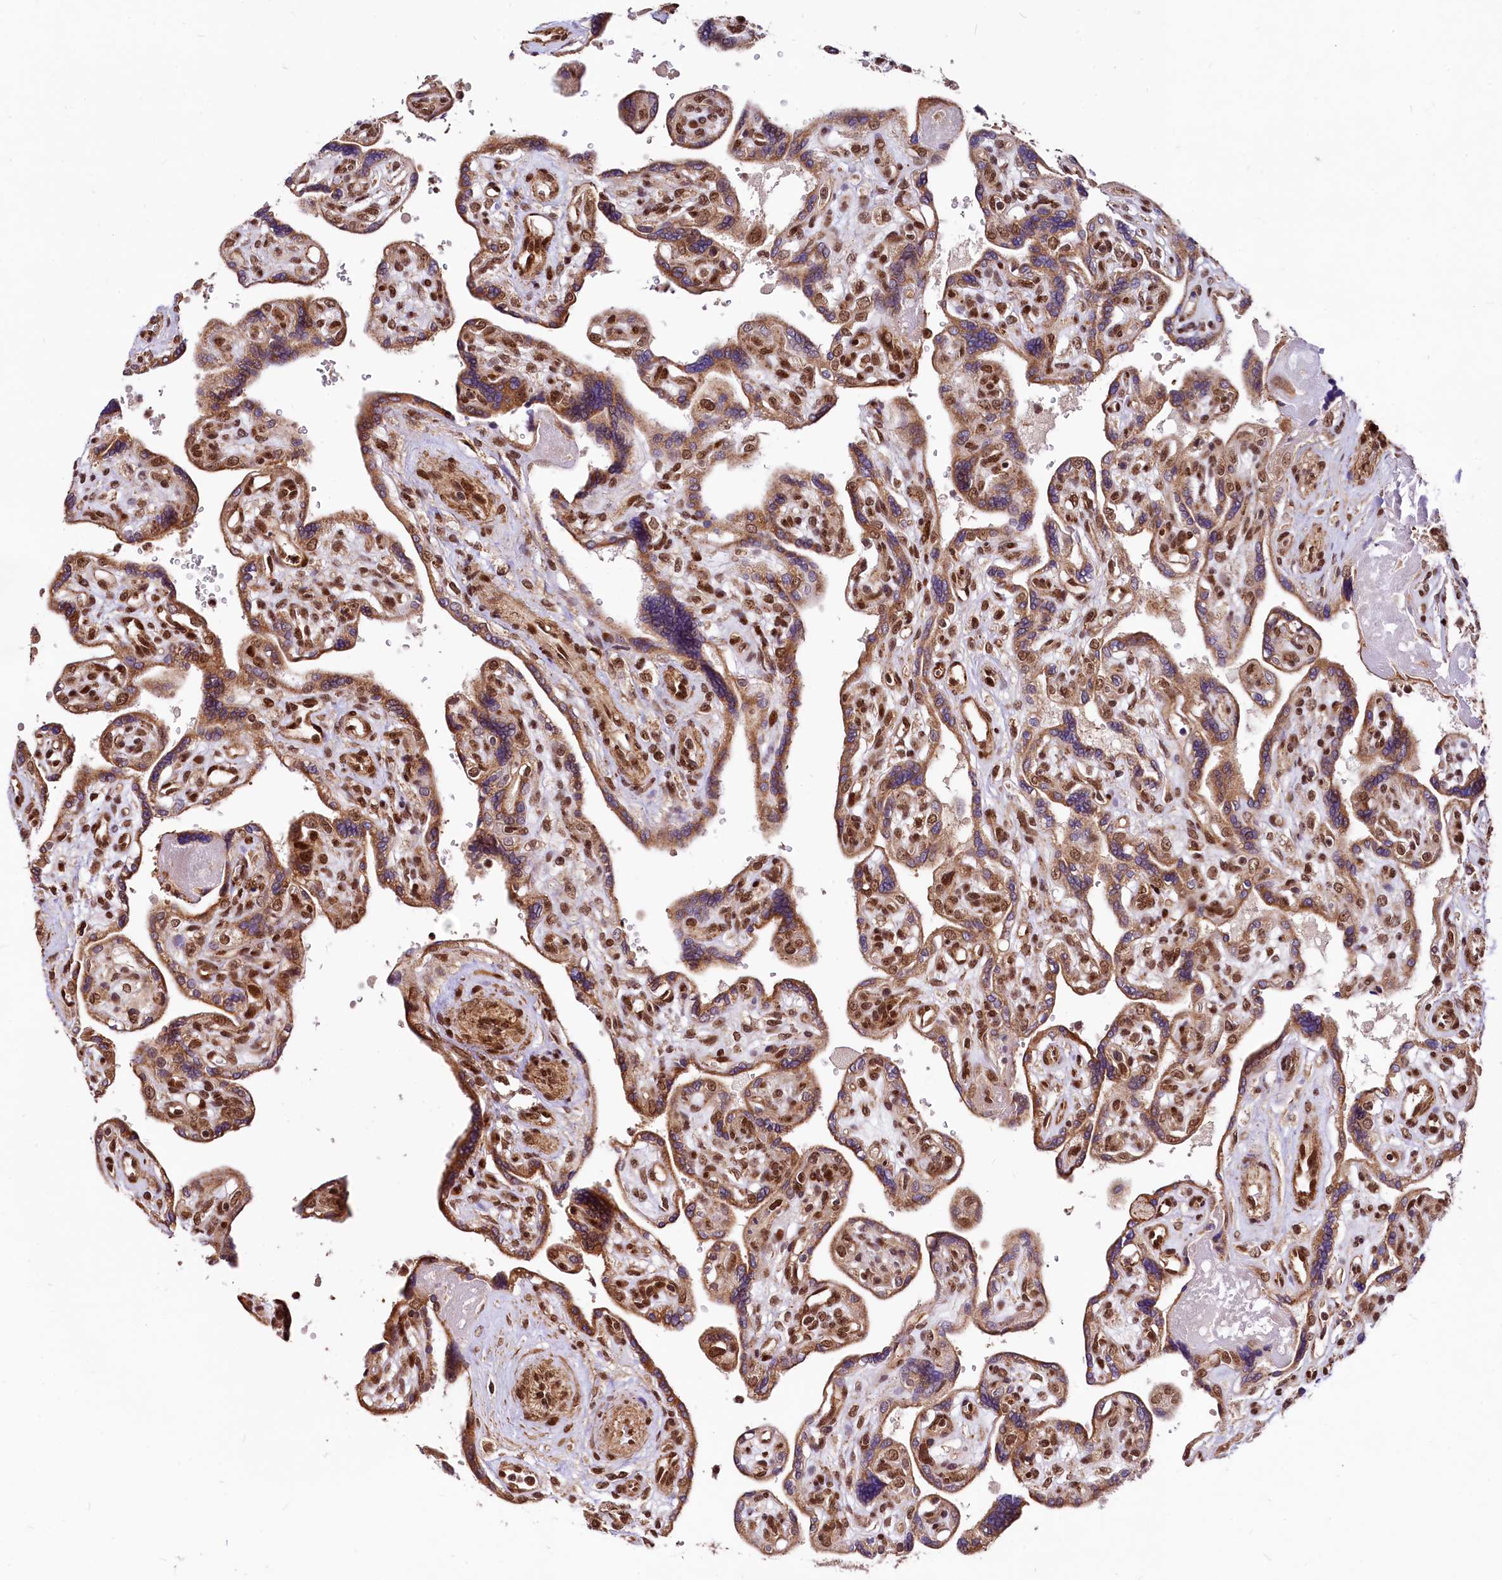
{"staining": {"intensity": "strong", "quantity": ">75%", "location": "cytoplasmic/membranous,nuclear"}, "tissue": "placenta", "cell_type": "Trophoblastic cells", "image_type": "normal", "snomed": [{"axis": "morphology", "description": "Normal tissue, NOS"}, {"axis": "topography", "description": "Placenta"}], "caption": "Immunohistochemical staining of benign placenta displays >75% levels of strong cytoplasmic/membranous,nuclear protein expression in about >75% of trophoblastic cells.", "gene": "PDS5B", "patient": {"sex": "female", "age": 39}}